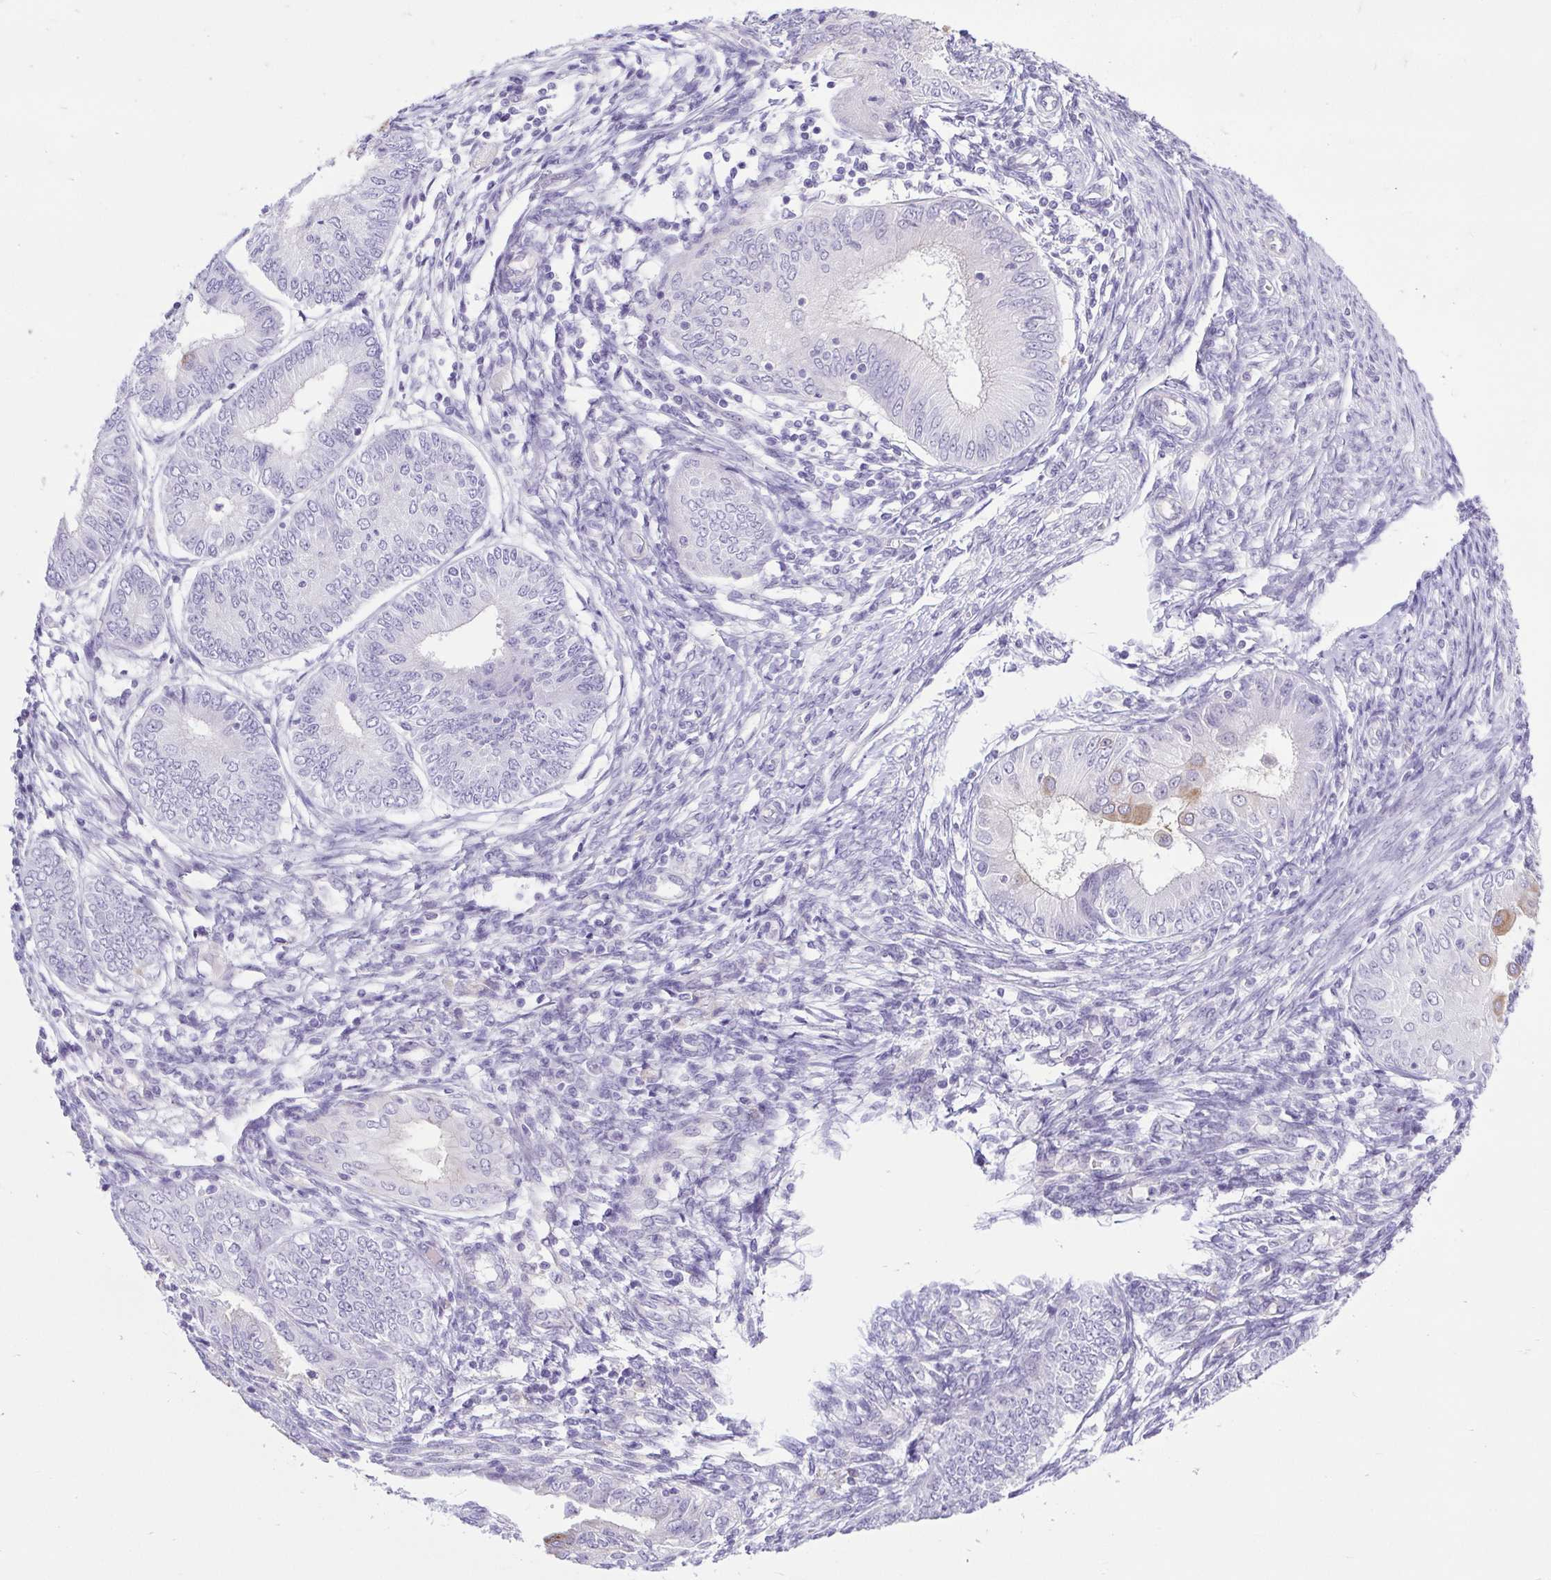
{"staining": {"intensity": "moderate", "quantity": "<25%", "location": "cytoplasmic/membranous"}, "tissue": "endometrial cancer", "cell_type": "Tumor cells", "image_type": "cancer", "snomed": [{"axis": "morphology", "description": "Adenocarcinoma, NOS"}, {"axis": "topography", "description": "Endometrium"}], "caption": "A photomicrograph of human endometrial cancer stained for a protein demonstrates moderate cytoplasmic/membranous brown staining in tumor cells. (Stains: DAB in brown, nuclei in blue, Microscopy: brightfield microscopy at high magnification).", "gene": "BCAS1", "patient": {"sex": "female", "age": 68}}